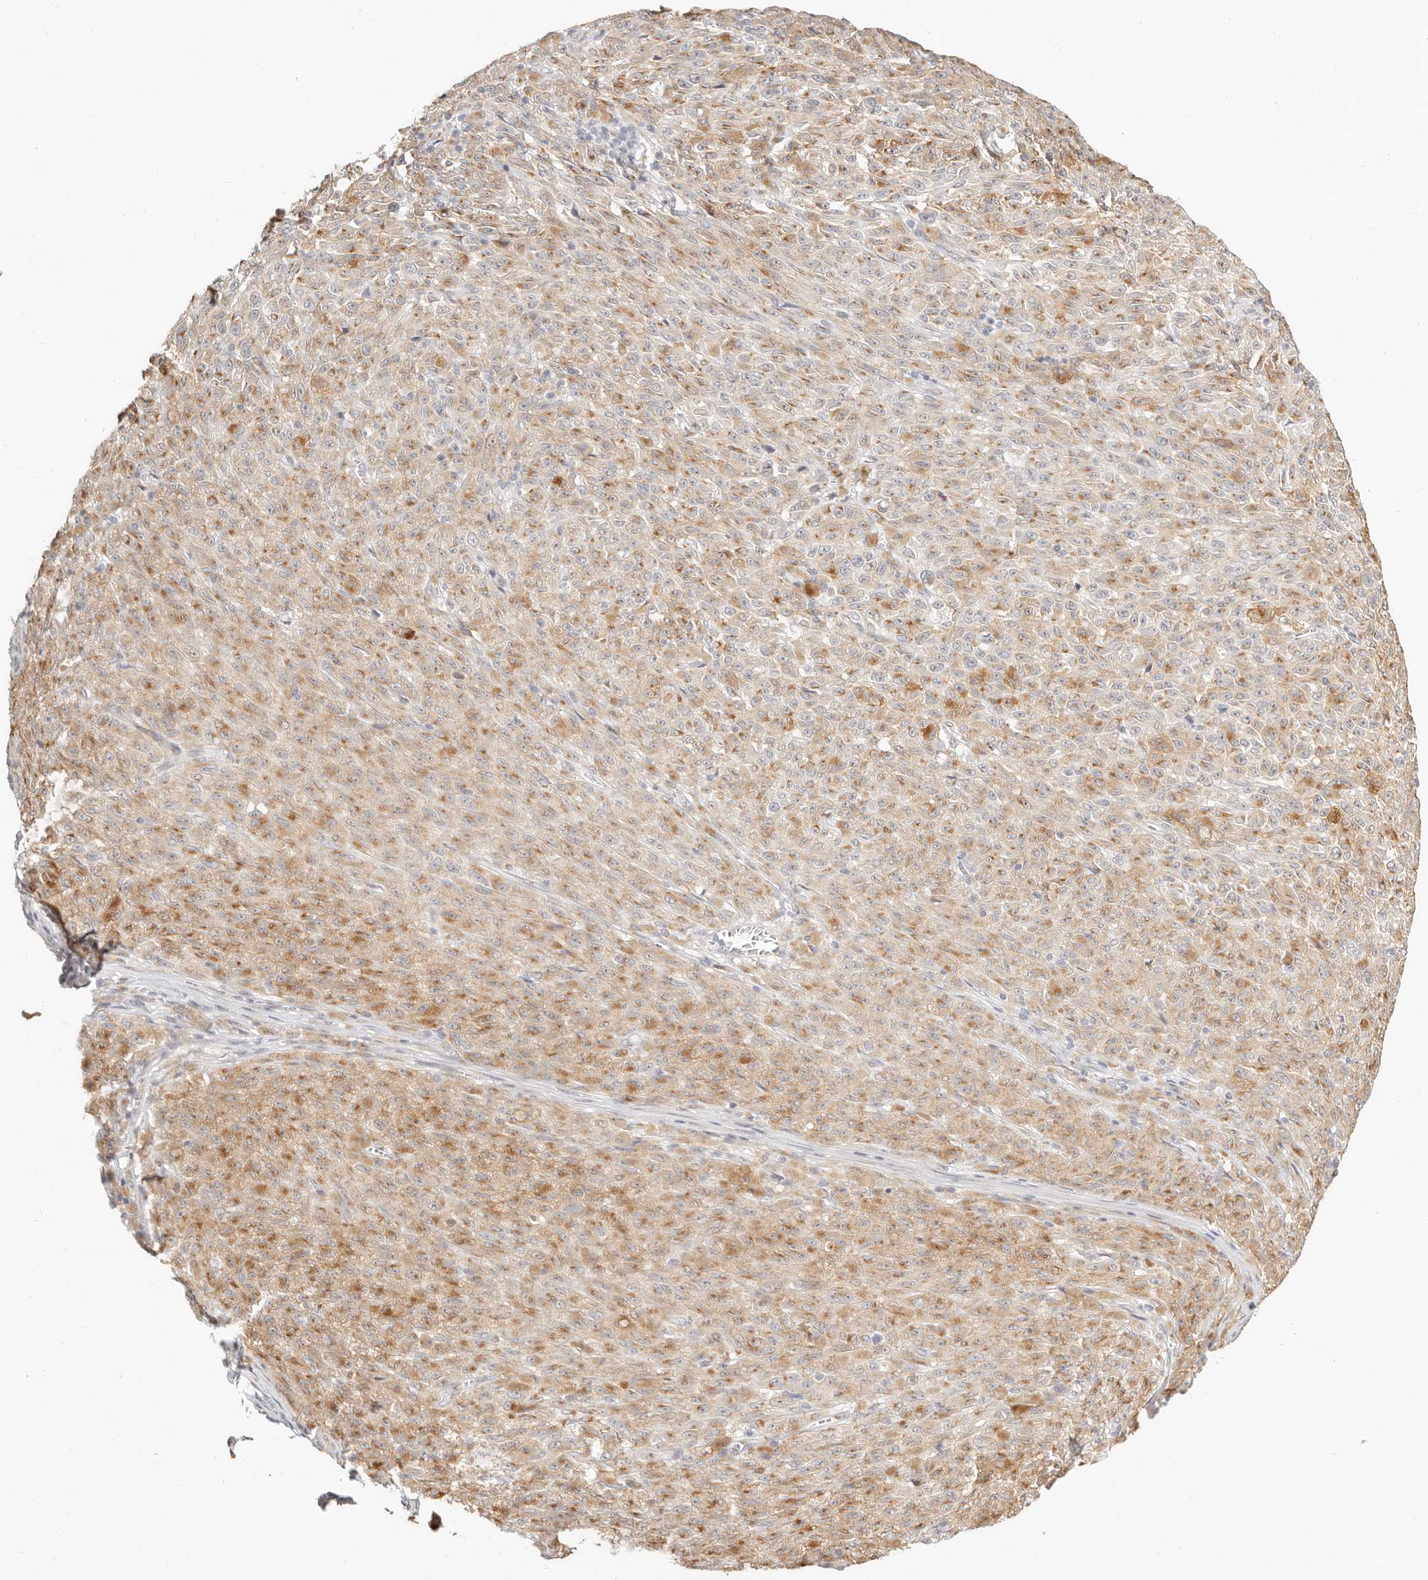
{"staining": {"intensity": "weak", "quantity": ">75%", "location": "cytoplasmic/membranous"}, "tissue": "melanoma", "cell_type": "Tumor cells", "image_type": "cancer", "snomed": [{"axis": "morphology", "description": "Malignant melanoma, NOS"}, {"axis": "topography", "description": "Skin"}], "caption": "Brown immunohistochemical staining in human melanoma demonstrates weak cytoplasmic/membranous positivity in approximately >75% of tumor cells.", "gene": "FAM20B", "patient": {"sex": "female", "age": 82}}